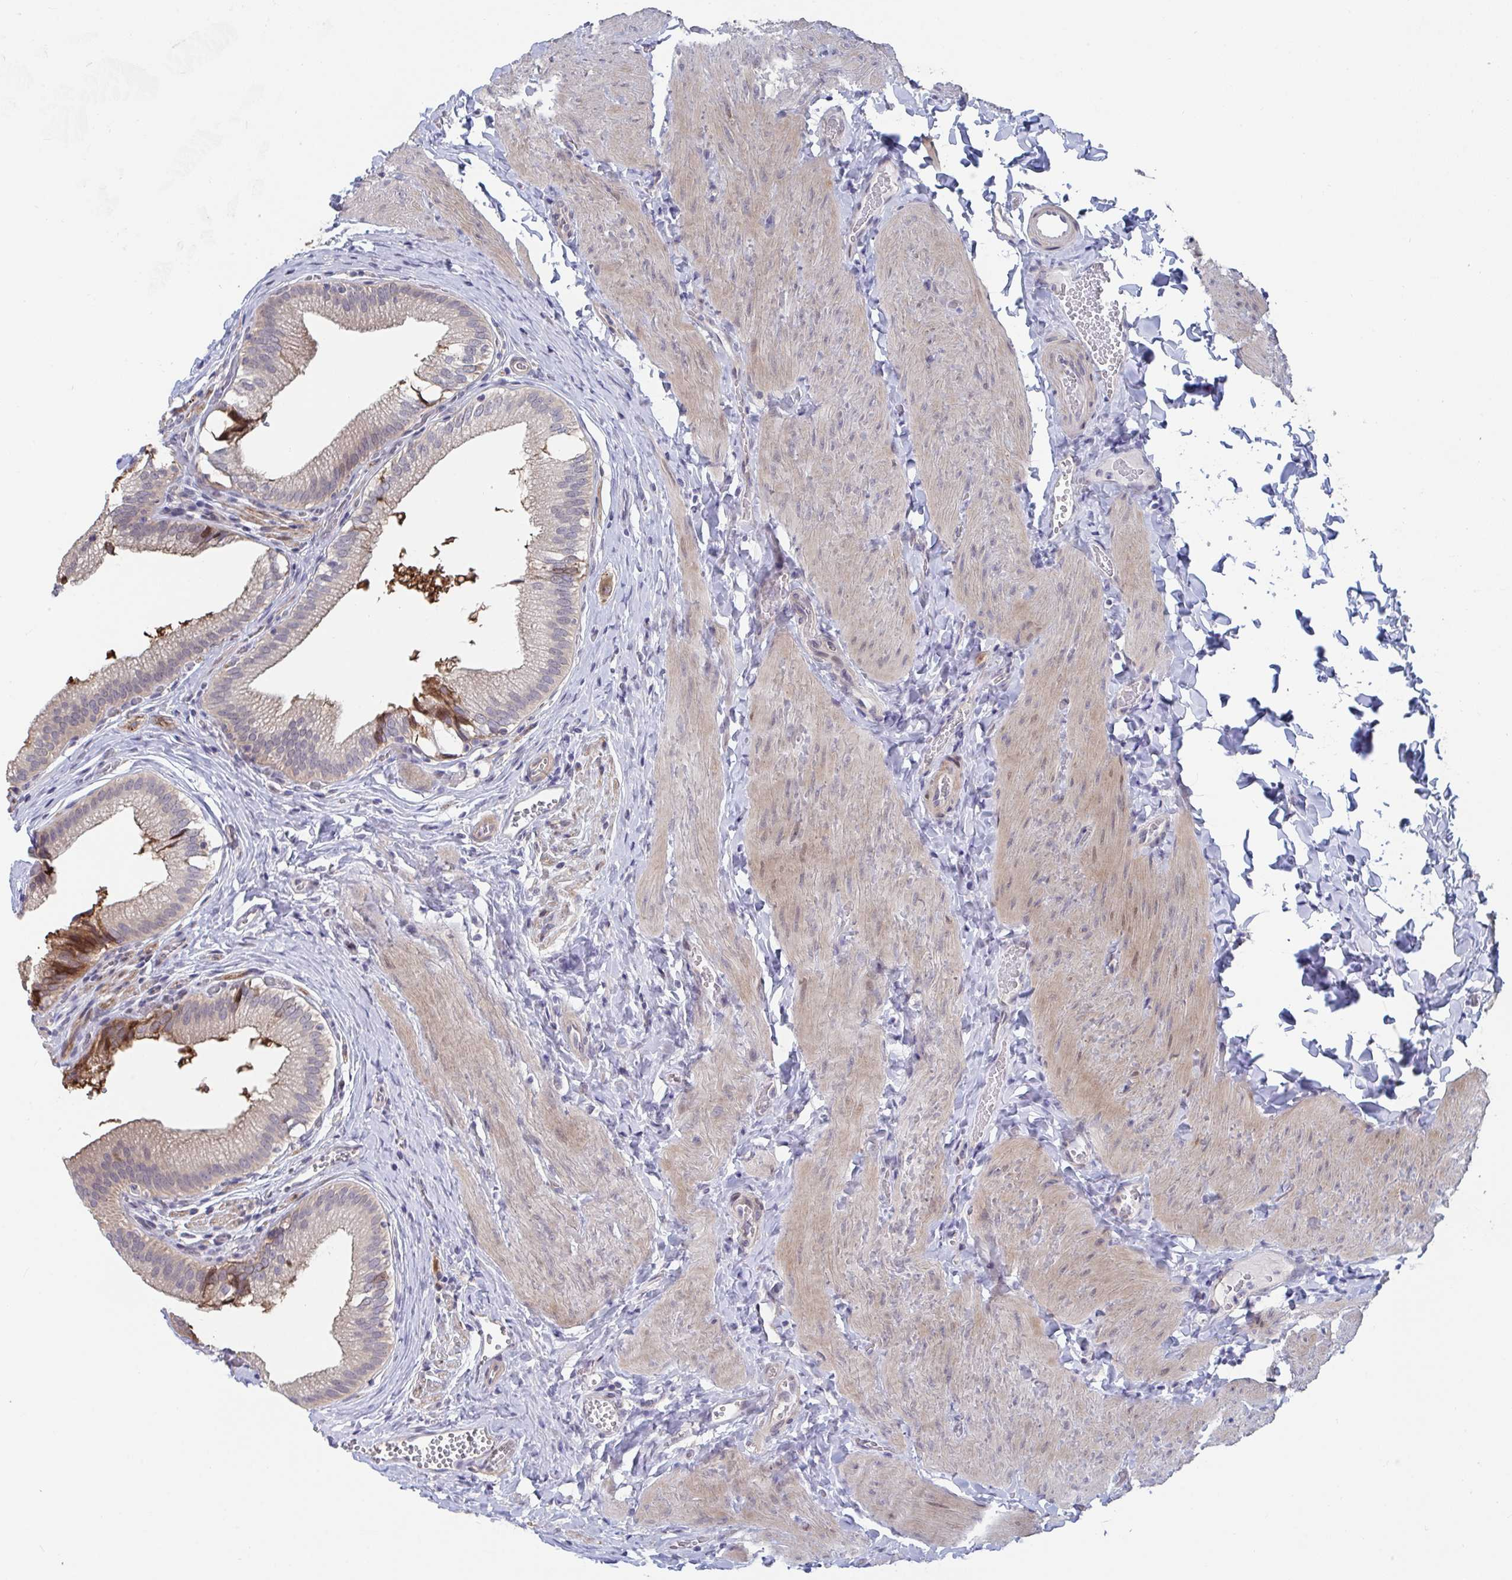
{"staining": {"intensity": "strong", "quantity": "<25%", "location": "cytoplasmic/membranous"}, "tissue": "gallbladder", "cell_type": "Glandular cells", "image_type": "normal", "snomed": [{"axis": "morphology", "description": "Normal tissue, NOS"}, {"axis": "topography", "description": "Gallbladder"}, {"axis": "topography", "description": "Peripheral nerve tissue"}], "caption": "Strong cytoplasmic/membranous protein staining is seen in approximately <25% of glandular cells in gallbladder. (DAB (3,3'-diaminobenzidine) IHC, brown staining for protein, blue staining for nuclei).", "gene": "FAM156A", "patient": {"sex": "male", "age": 17}}